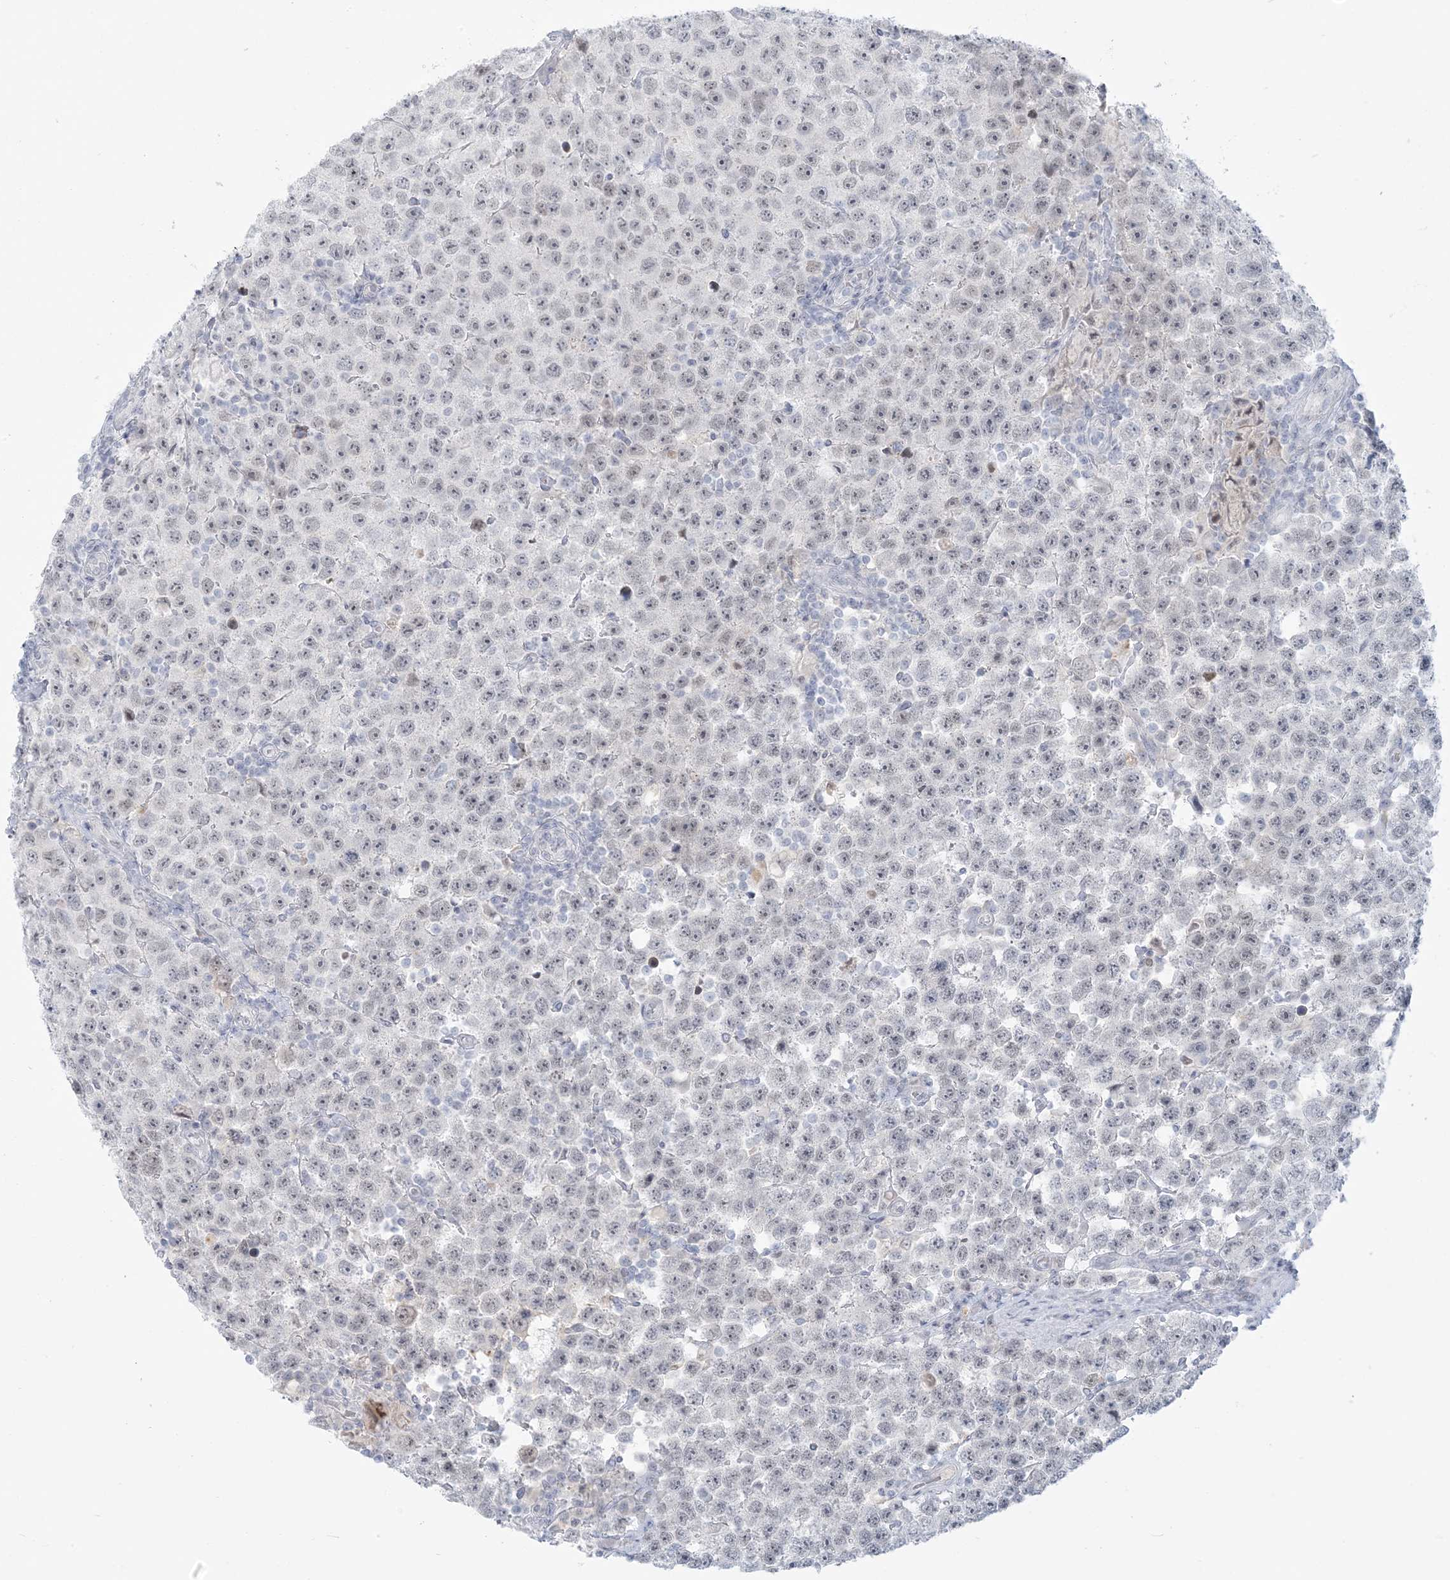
{"staining": {"intensity": "negative", "quantity": "none", "location": "none"}, "tissue": "testis cancer", "cell_type": "Tumor cells", "image_type": "cancer", "snomed": [{"axis": "morphology", "description": "Seminoma, NOS"}, {"axis": "topography", "description": "Testis"}], "caption": "DAB immunohistochemical staining of testis cancer (seminoma) exhibits no significant positivity in tumor cells. (DAB (3,3'-diaminobenzidine) immunohistochemistry (IHC), high magnification).", "gene": "SCML1", "patient": {"sex": "male", "age": 28}}